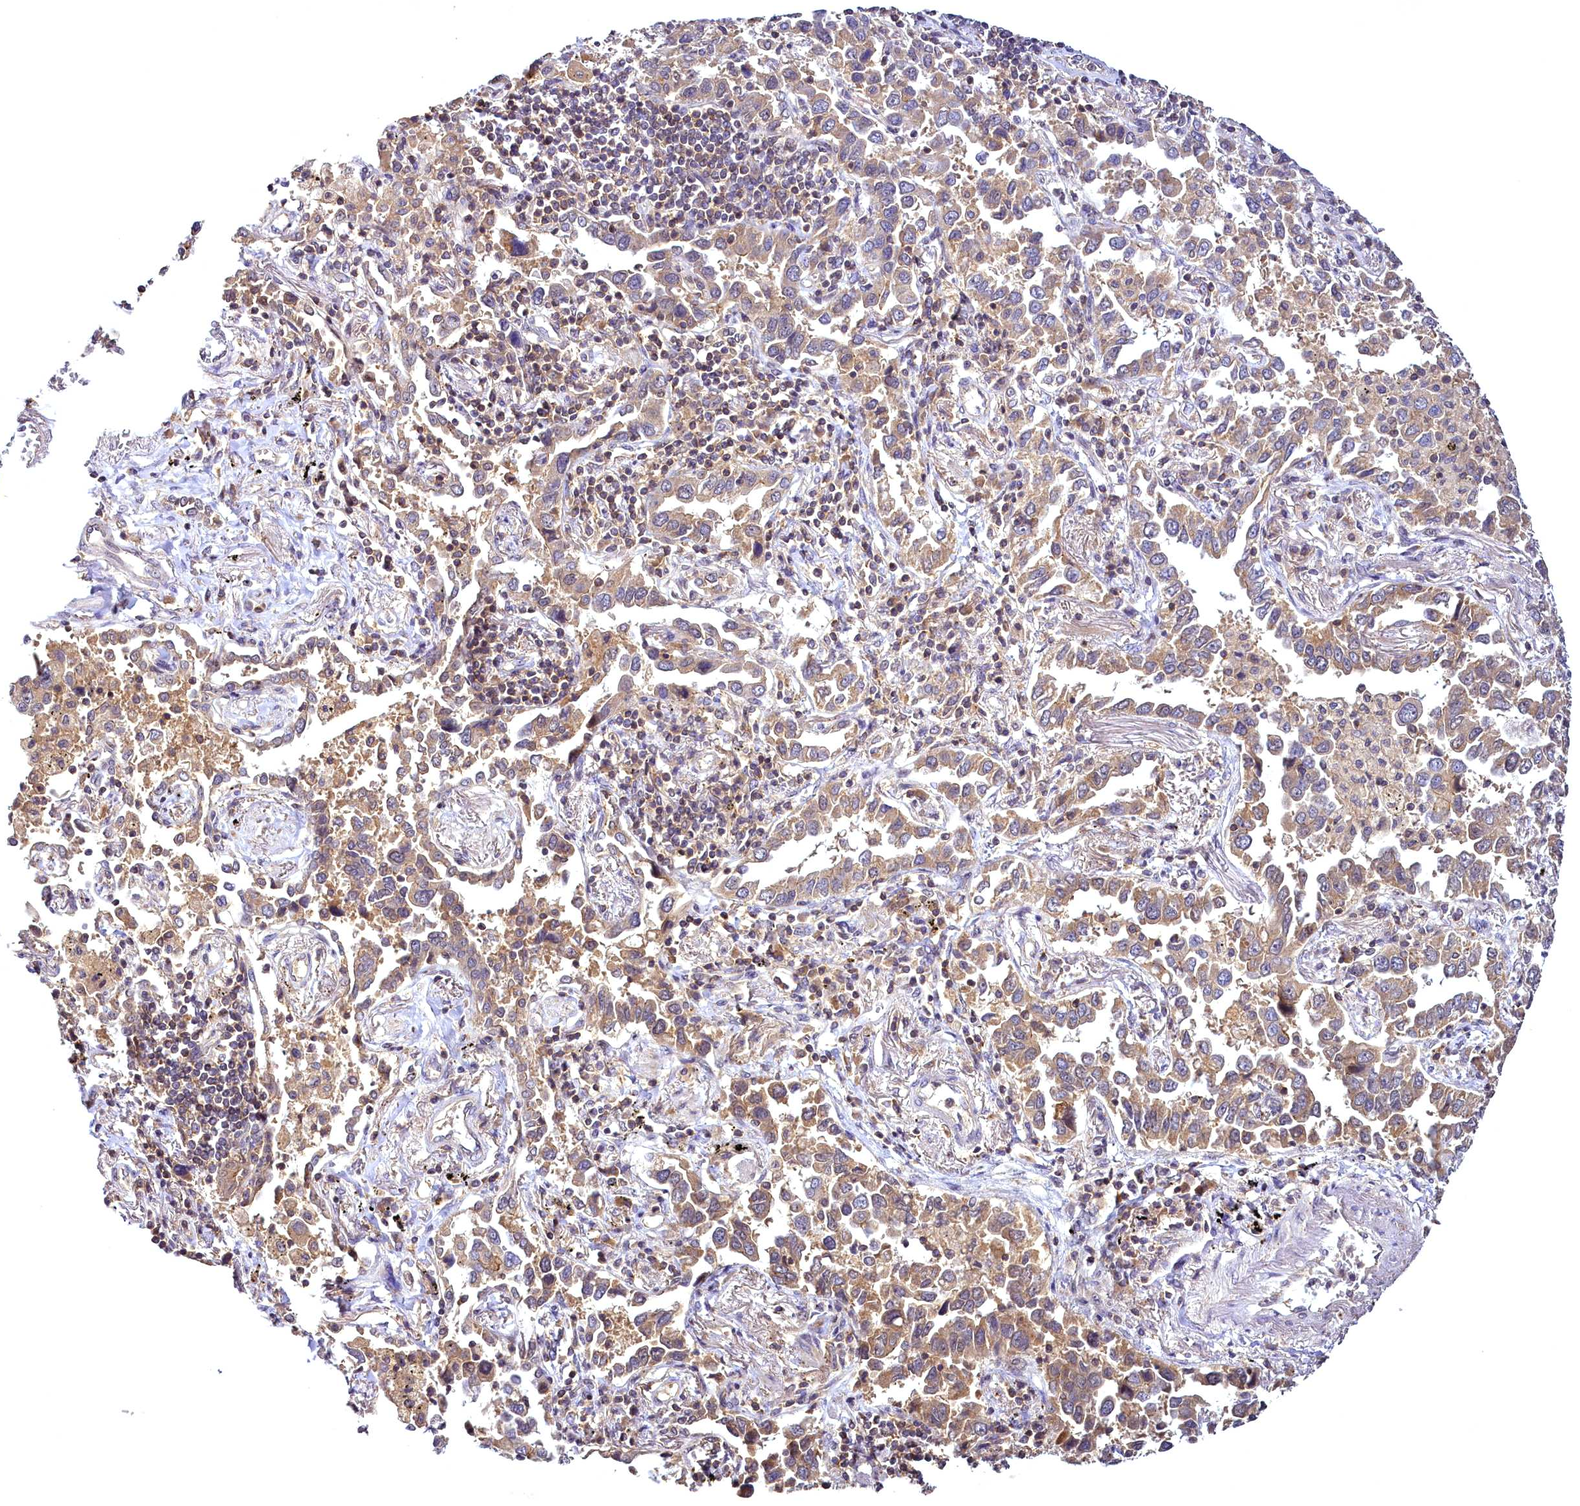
{"staining": {"intensity": "moderate", "quantity": "25%-75%", "location": "cytoplasmic/membranous"}, "tissue": "lung cancer", "cell_type": "Tumor cells", "image_type": "cancer", "snomed": [{"axis": "morphology", "description": "Adenocarcinoma, NOS"}, {"axis": "topography", "description": "Lung"}], "caption": "Immunohistochemistry histopathology image of neoplastic tissue: lung cancer (adenocarcinoma) stained using IHC reveals medium levels of moderate protein expression localized specifically in the cytoplasmic/membranous of tumor cells, appearing as a cytoplasmic/membranous brown color.", "gene": "TMEM39A", "patient": {"sex": "male", "age": 67}}